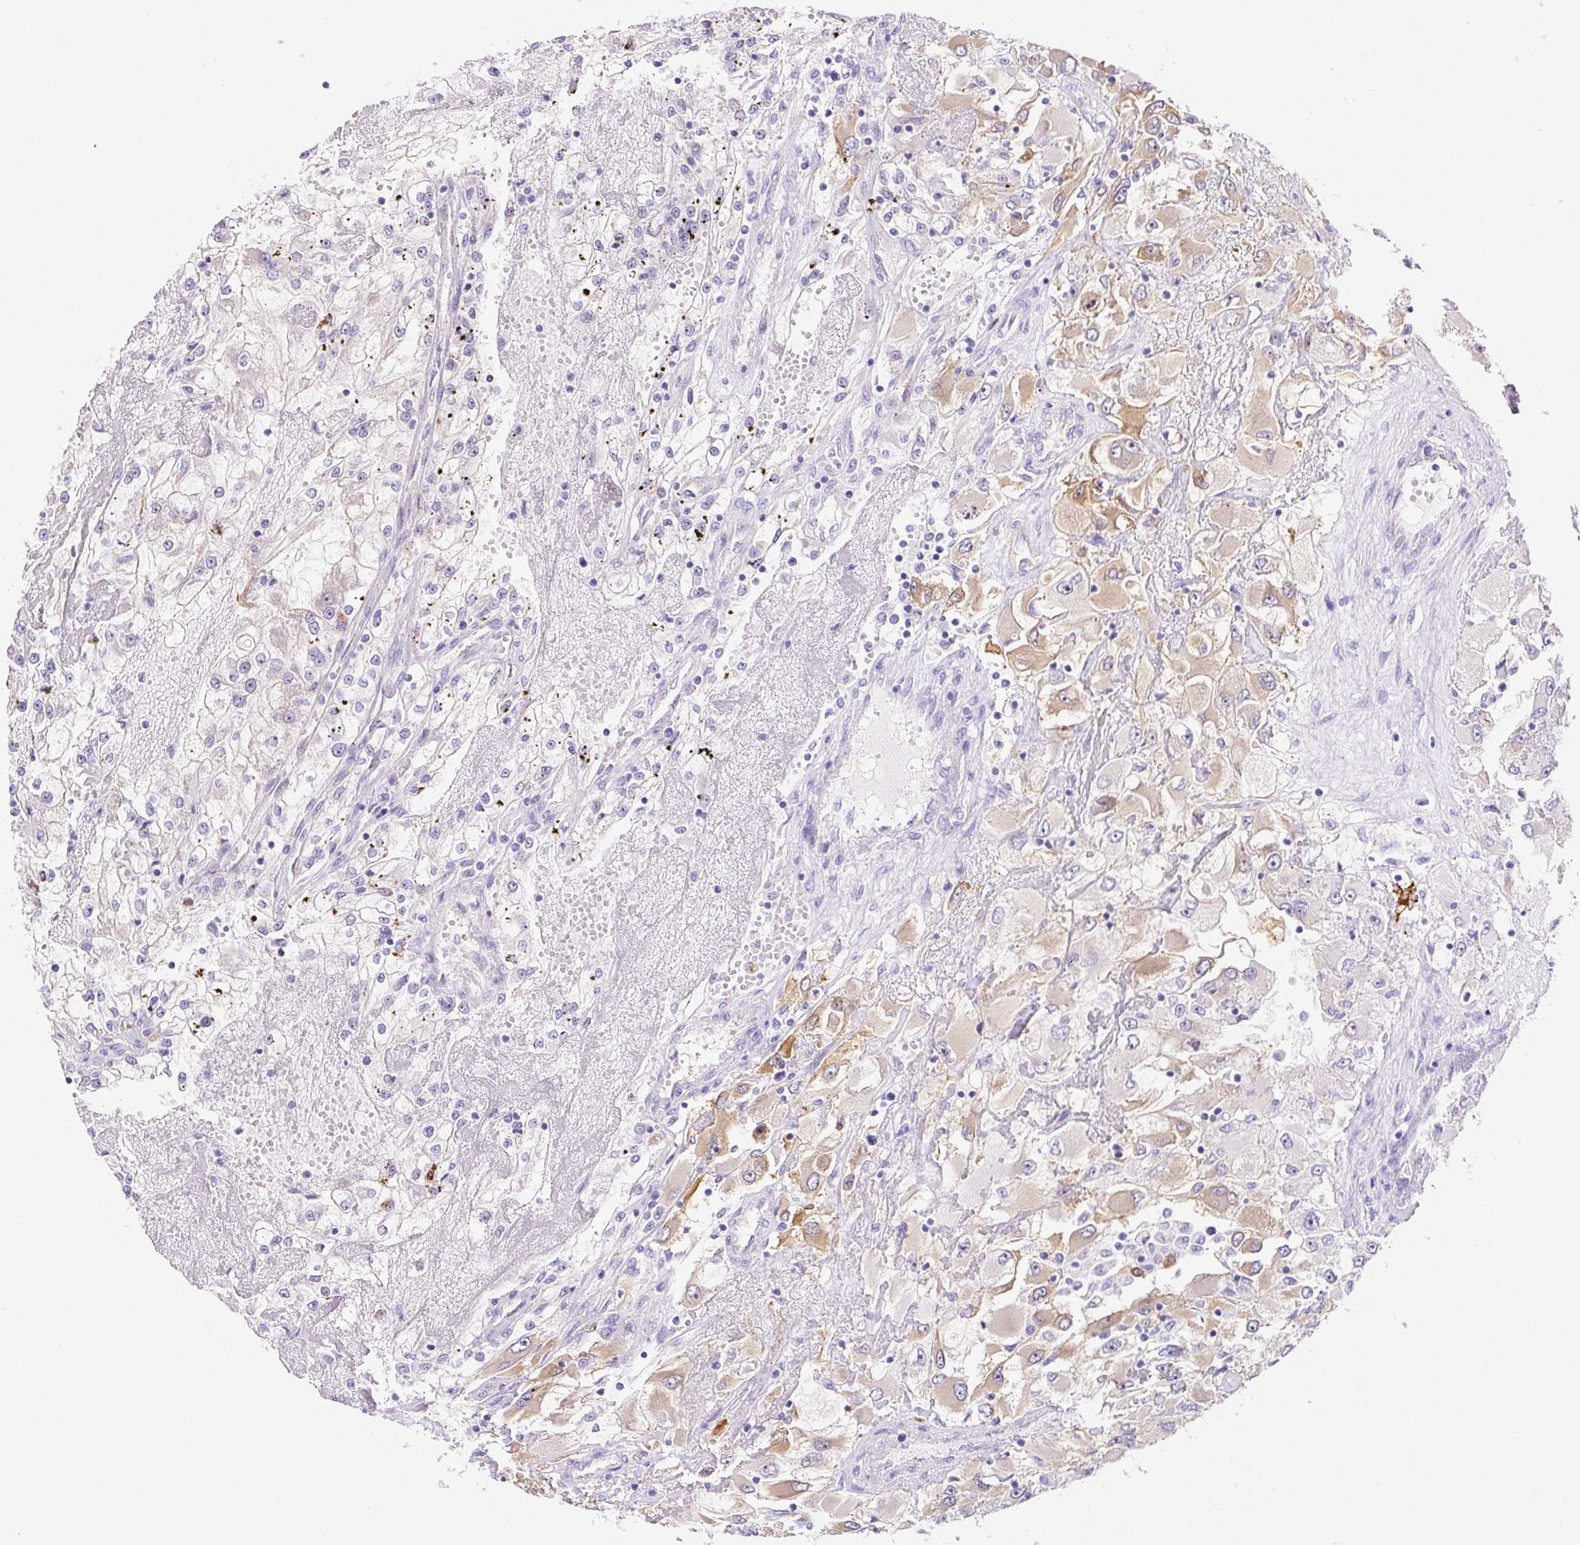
{"staining": {"intensity": "weak", "quantity": "25%-75%", "location": "cytoplasmic/membranous"}, "tissue": "renal cancer", "cell_type": "Tumor cells", "image_type": "cancer", "snomed": [{"axis": "morphology", "description": "Adenocarcinoma, NOS"}, {"axis": "topography", "description": "Kidney"}], "caption": "There is low levels of weak cytoplasmic/membranous positivity in tumor cells of adenocarcinoma (renal), as demonstrated by immunohistochemical staining (brown color).", "gene": "ASB4", "patient": {"sex": "female", "age": 52}}